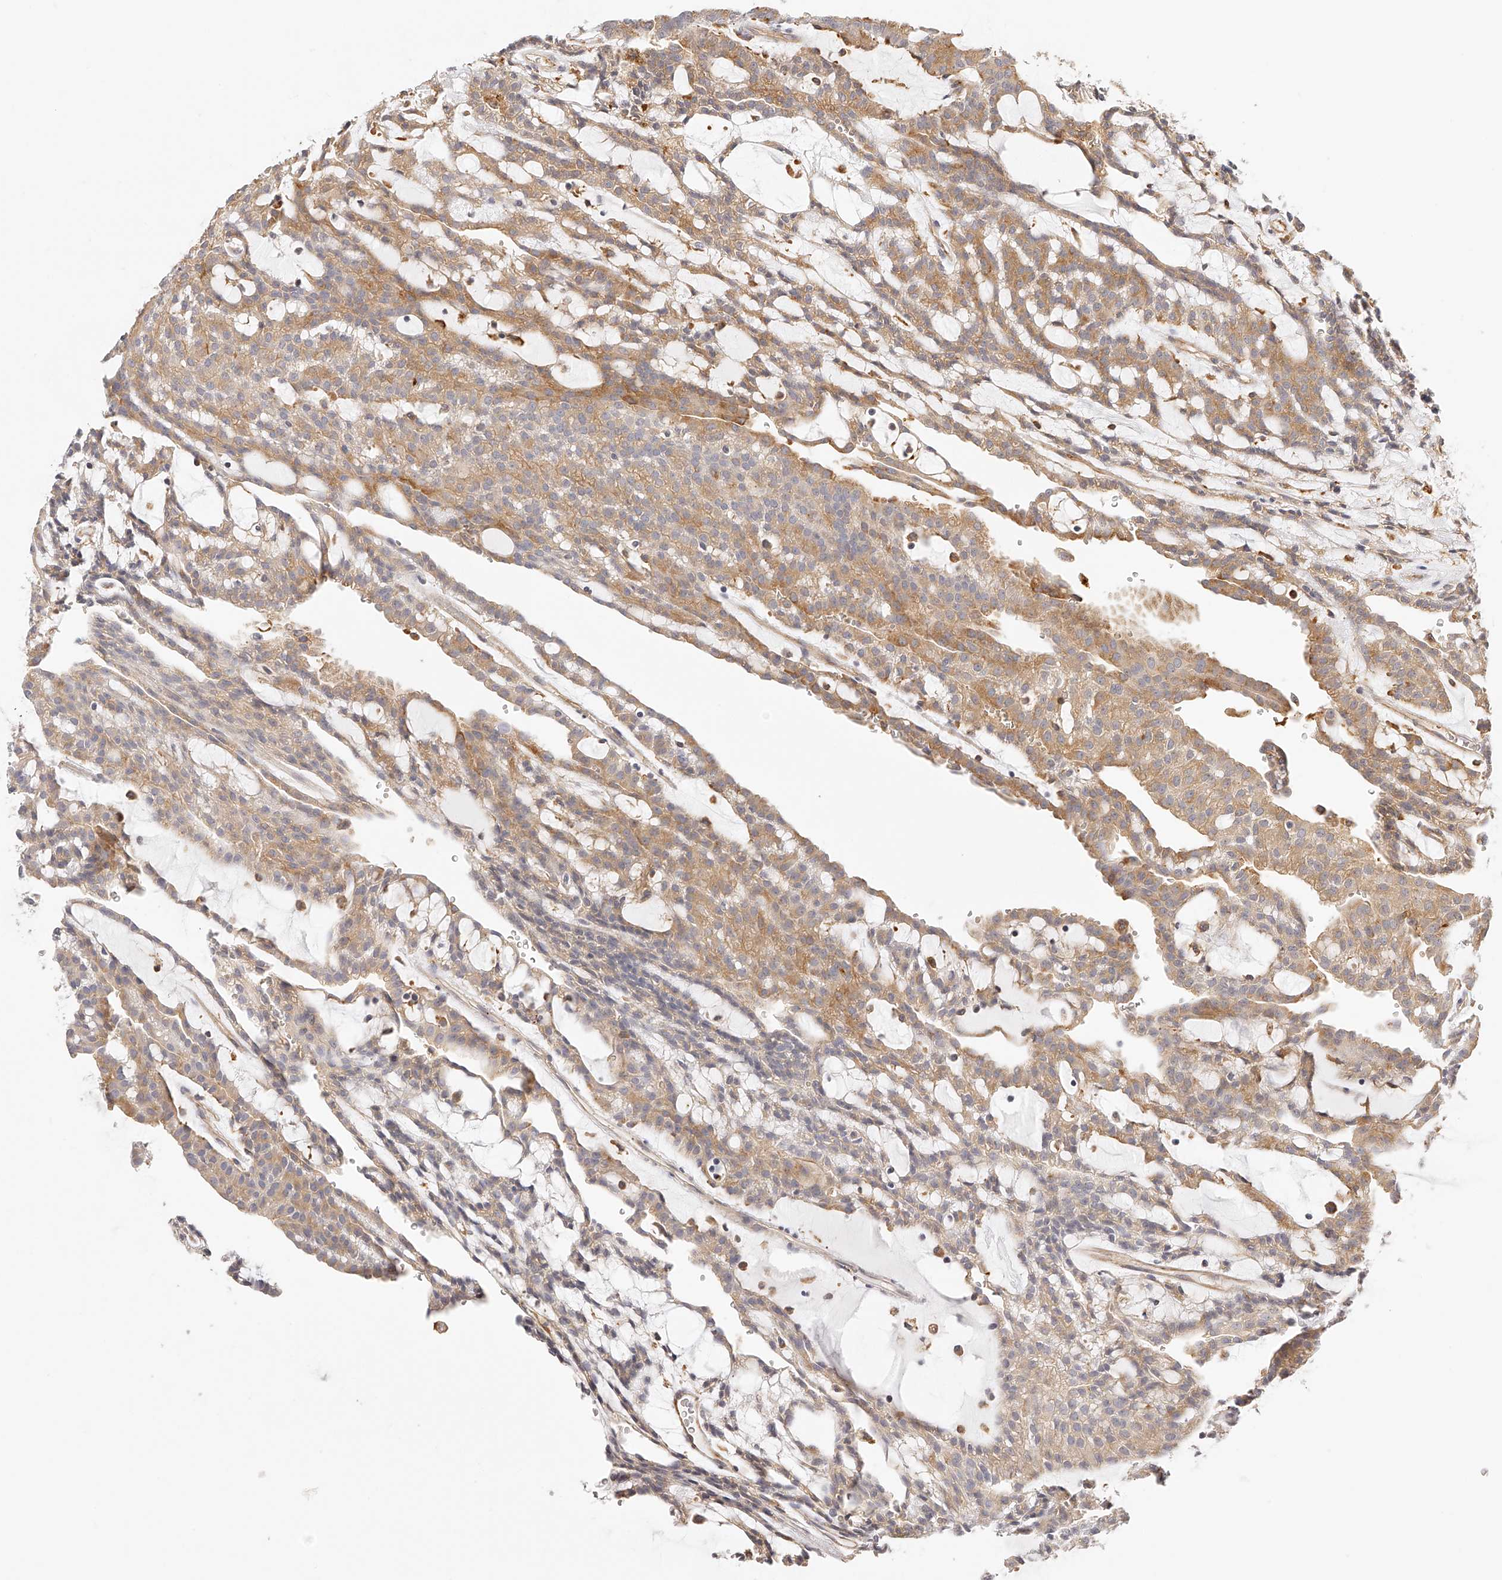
{"staining": {"intensity": "moderate", "quantity": ">75%", "location": "cytoplasmic/membranous"}, "tissue": "renal cancer", "cell_type": "Tumor cells", "image_type": "cancer", "snomed": [{"axis": "morphology", "description": "Adenocarcinoma, NOS"}, {"axis": "topography", "description": "Kidney"}], "caption": "Immunohistochemical staining of human renal cancer (adenocarcinoma) exhibits medium levels of moderate cytoplasmic/membranous protein positivity in about >75% of tumor cells.", "gene": "SYNC", "patient": {"sex": "male", "age": 63}}